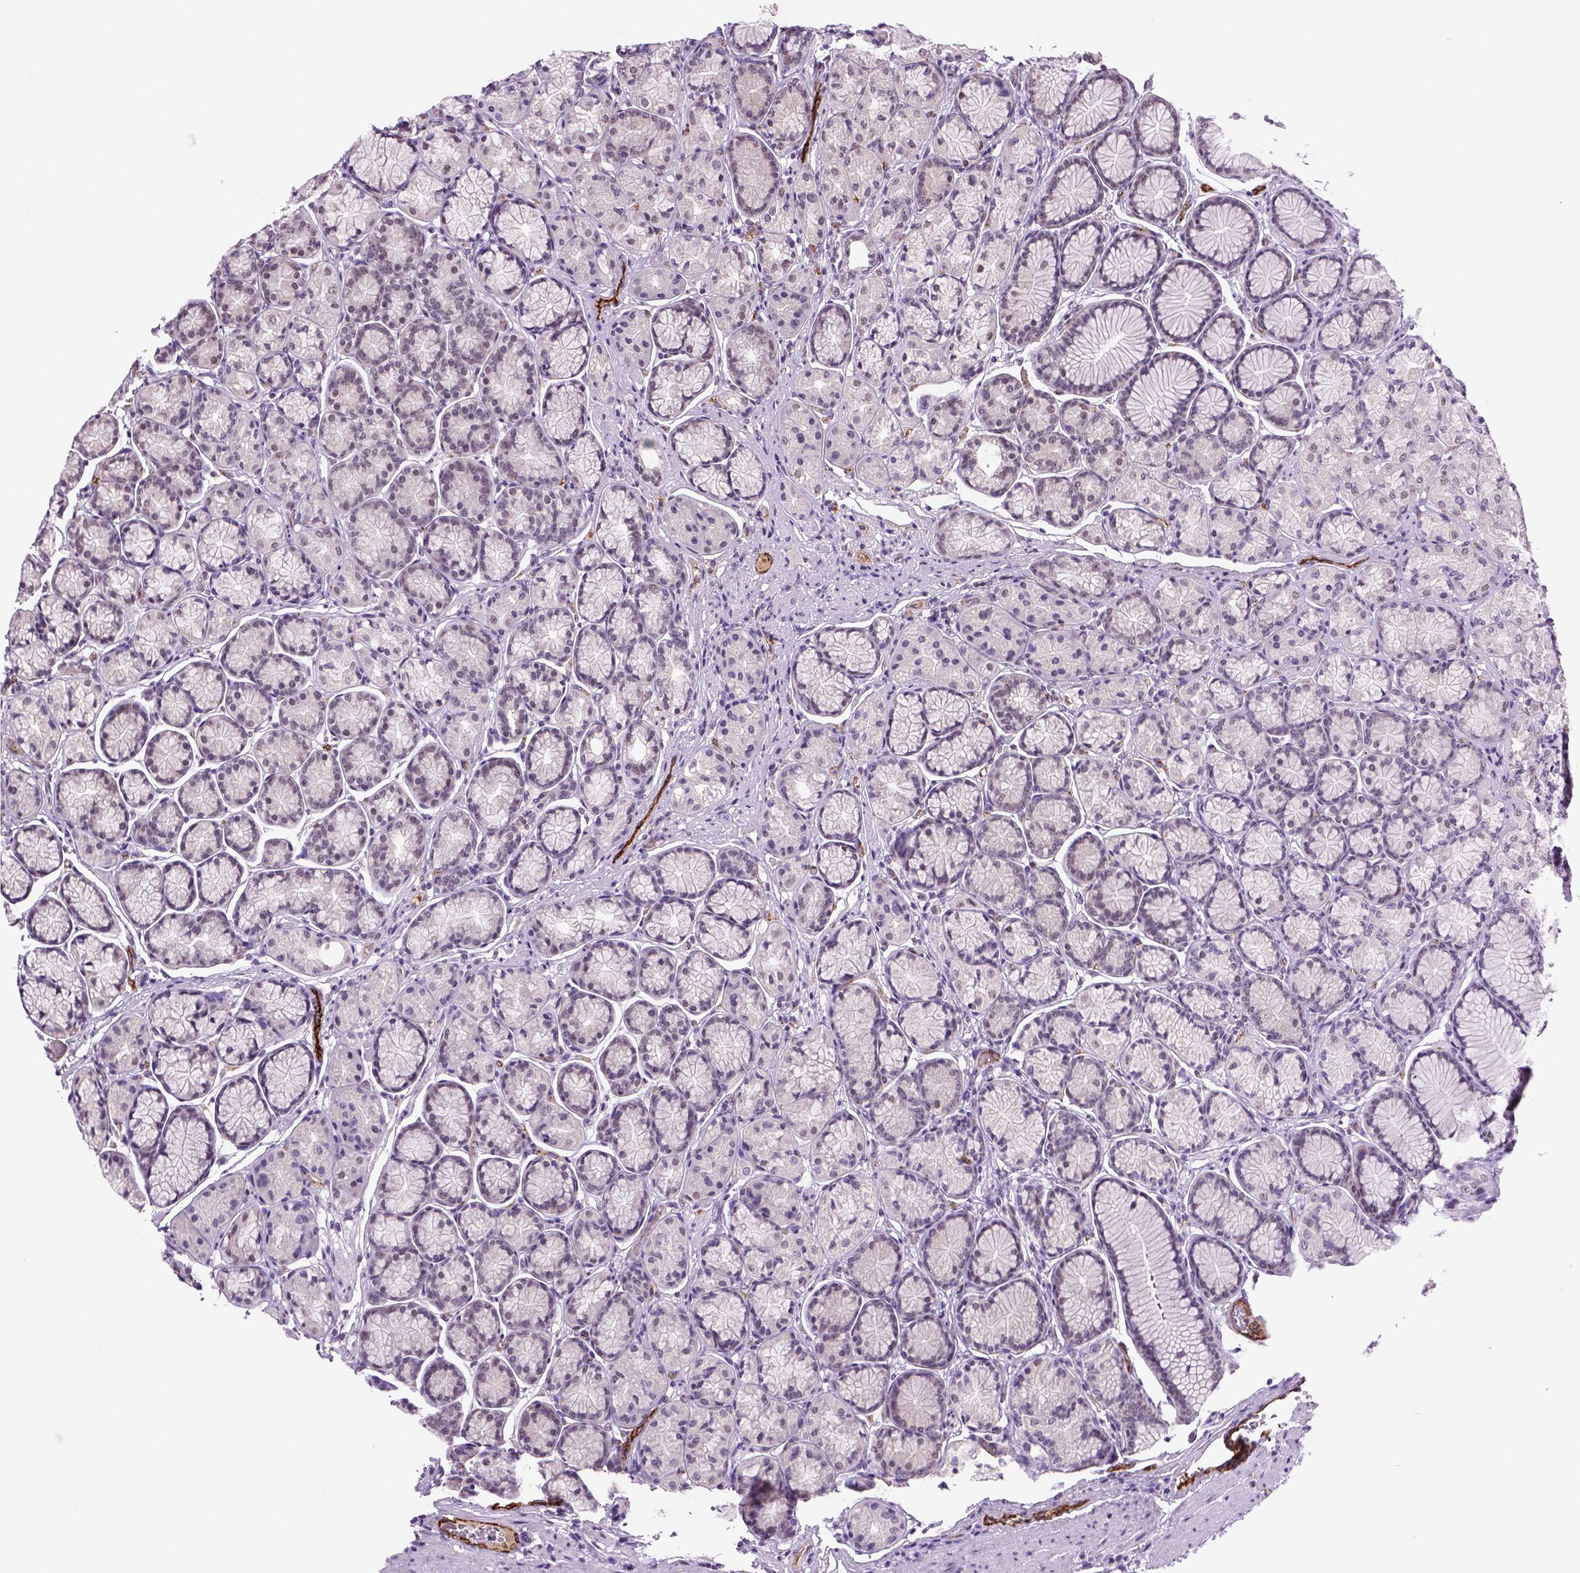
{"staining": {"intensity": "negative", "quantity": "none", "location": "none"}, "tissue": "stomach", "cell_type": "Glandular cells", "image_type": "normal", "snomed": [{"axis": "morphology", "description": "Normal tissue, NOS"}, {"axis": "morphology", "description": "Adenocarcinoma, NOS"}, {"axis": "morphology", "description": "Adenocarcinoma, High grade"}, {"axis": "topography", "description": "Stomach, upper"}, {"axis": "topography", "description": "Stomach"}], "caption": "An IHC image of normal stomach is shown. There is no staining in glandular cells of stomach. (DAB (3,3'-diaminobenzidine) immunohistochemistry (IHC) with hematoxylin counter stain).", "gene": "VWF", "patient": {"sex": "female", "age": 65}}